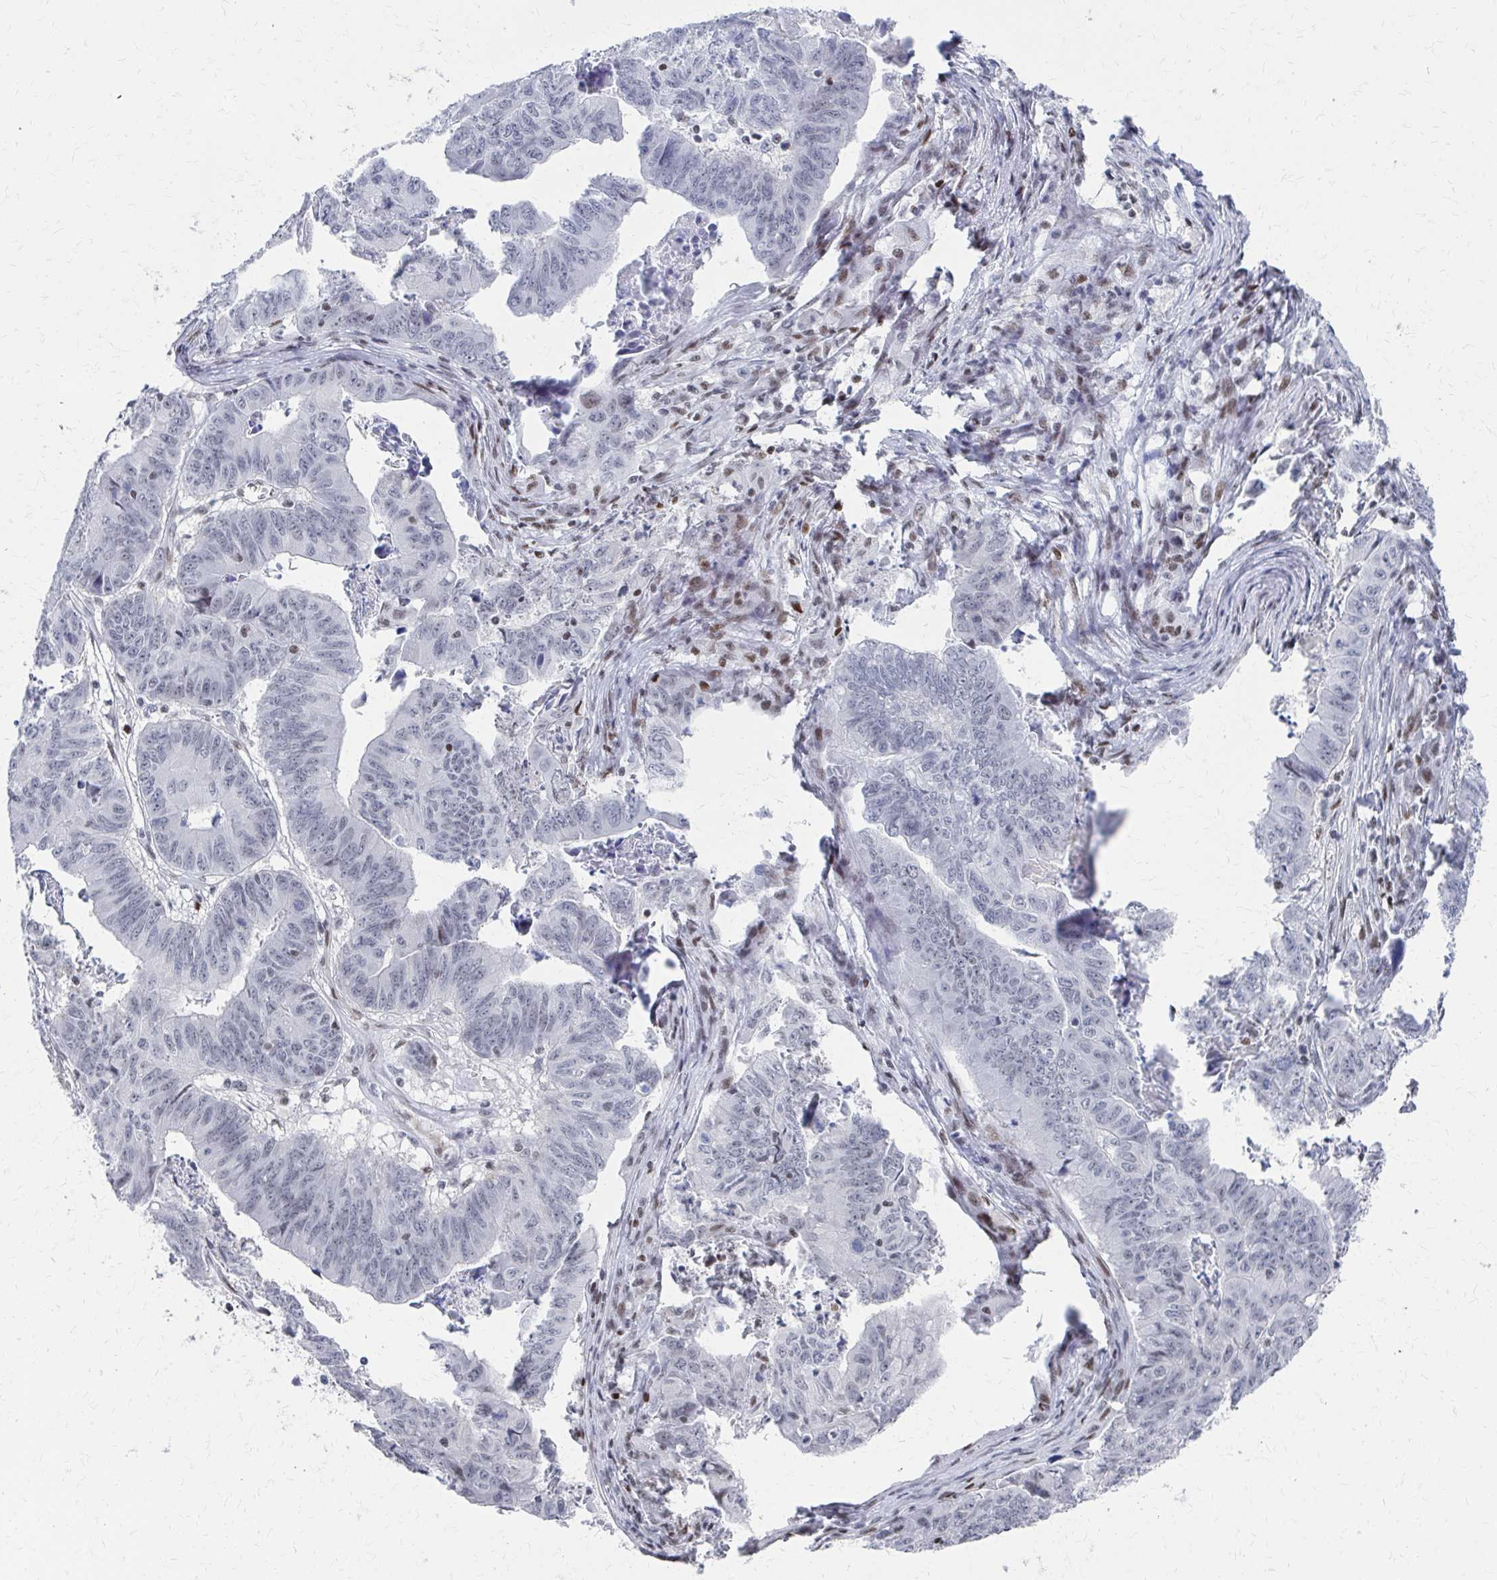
{"staining": {"intensity": "negative", "quantity": "none", "location": "none"}, "tissue": "stomach cancer", "cell_type": "Tumor cells", "image_type": "cancer", "snomed": [{"axis": "morphology", "description": "Adenocarcinoma, NOS"}, {"axis": "topography", "description": "Stomach, lower"}], "caption": "DAB (3,3'-diaminobenzidine) immunohistochemical staining of human stomach cancer shows no significant staining in tumor cells.", "gene": "CDIN1", "patient": {"sex": "male", "age": 77}}